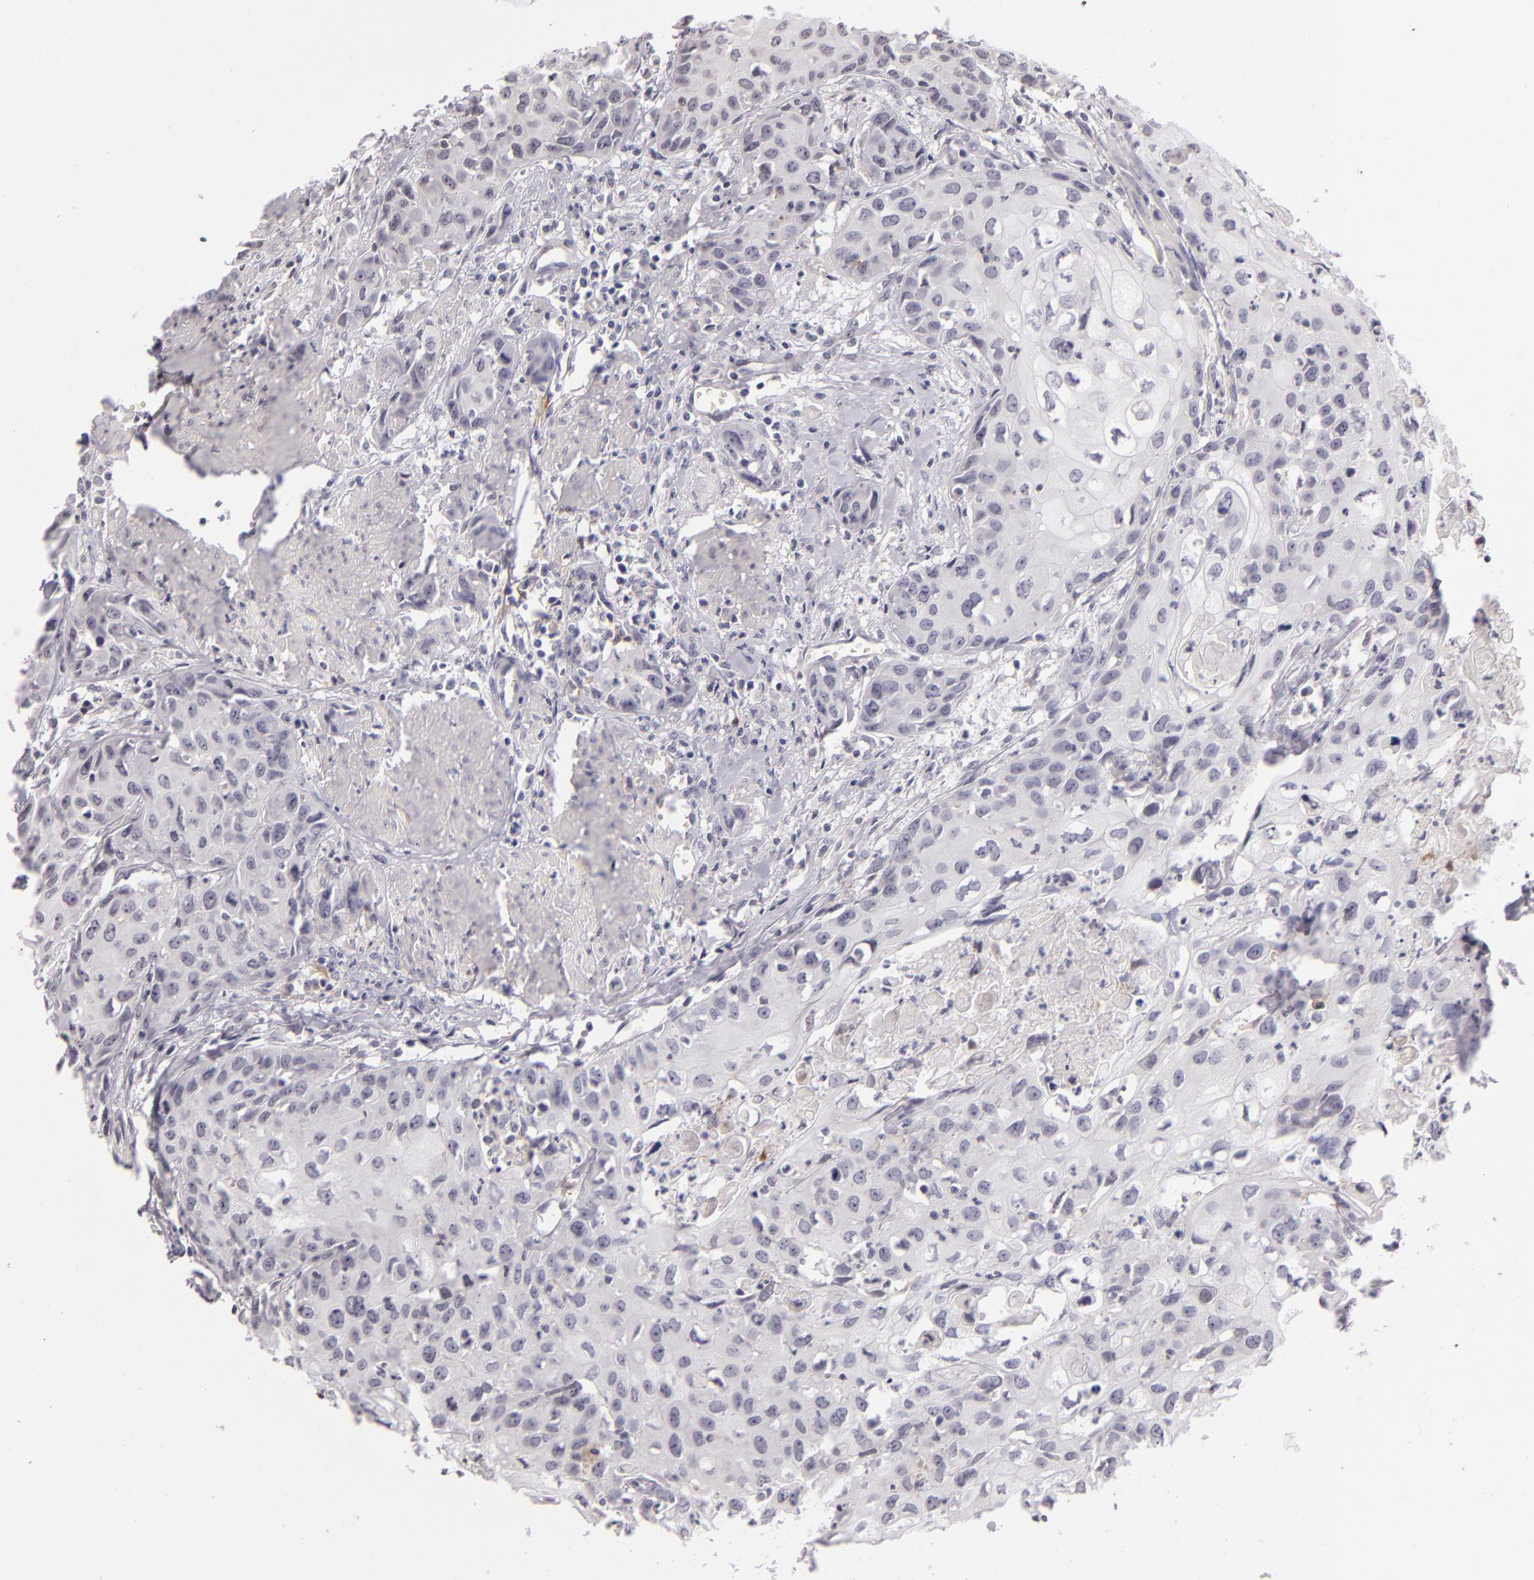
{"staining": {"intensity": "negative", "quantity": "none", "location": "none"}, "tissue": "urothelial cancer", "cell_type": "Tumor cells", "image_type": "cancer", "snomed": [{"axis": "morphology", "description": "Urothelial carcinoma, High grade"}, {"axis": "topography", "description": "Urinary bladder"}], "caption": "Immunohistochemistry of human urothelial cancer reveals no positivity in tumor cells.", "gene": "CD40", "patient": {"sex": "male", "age": 54}}